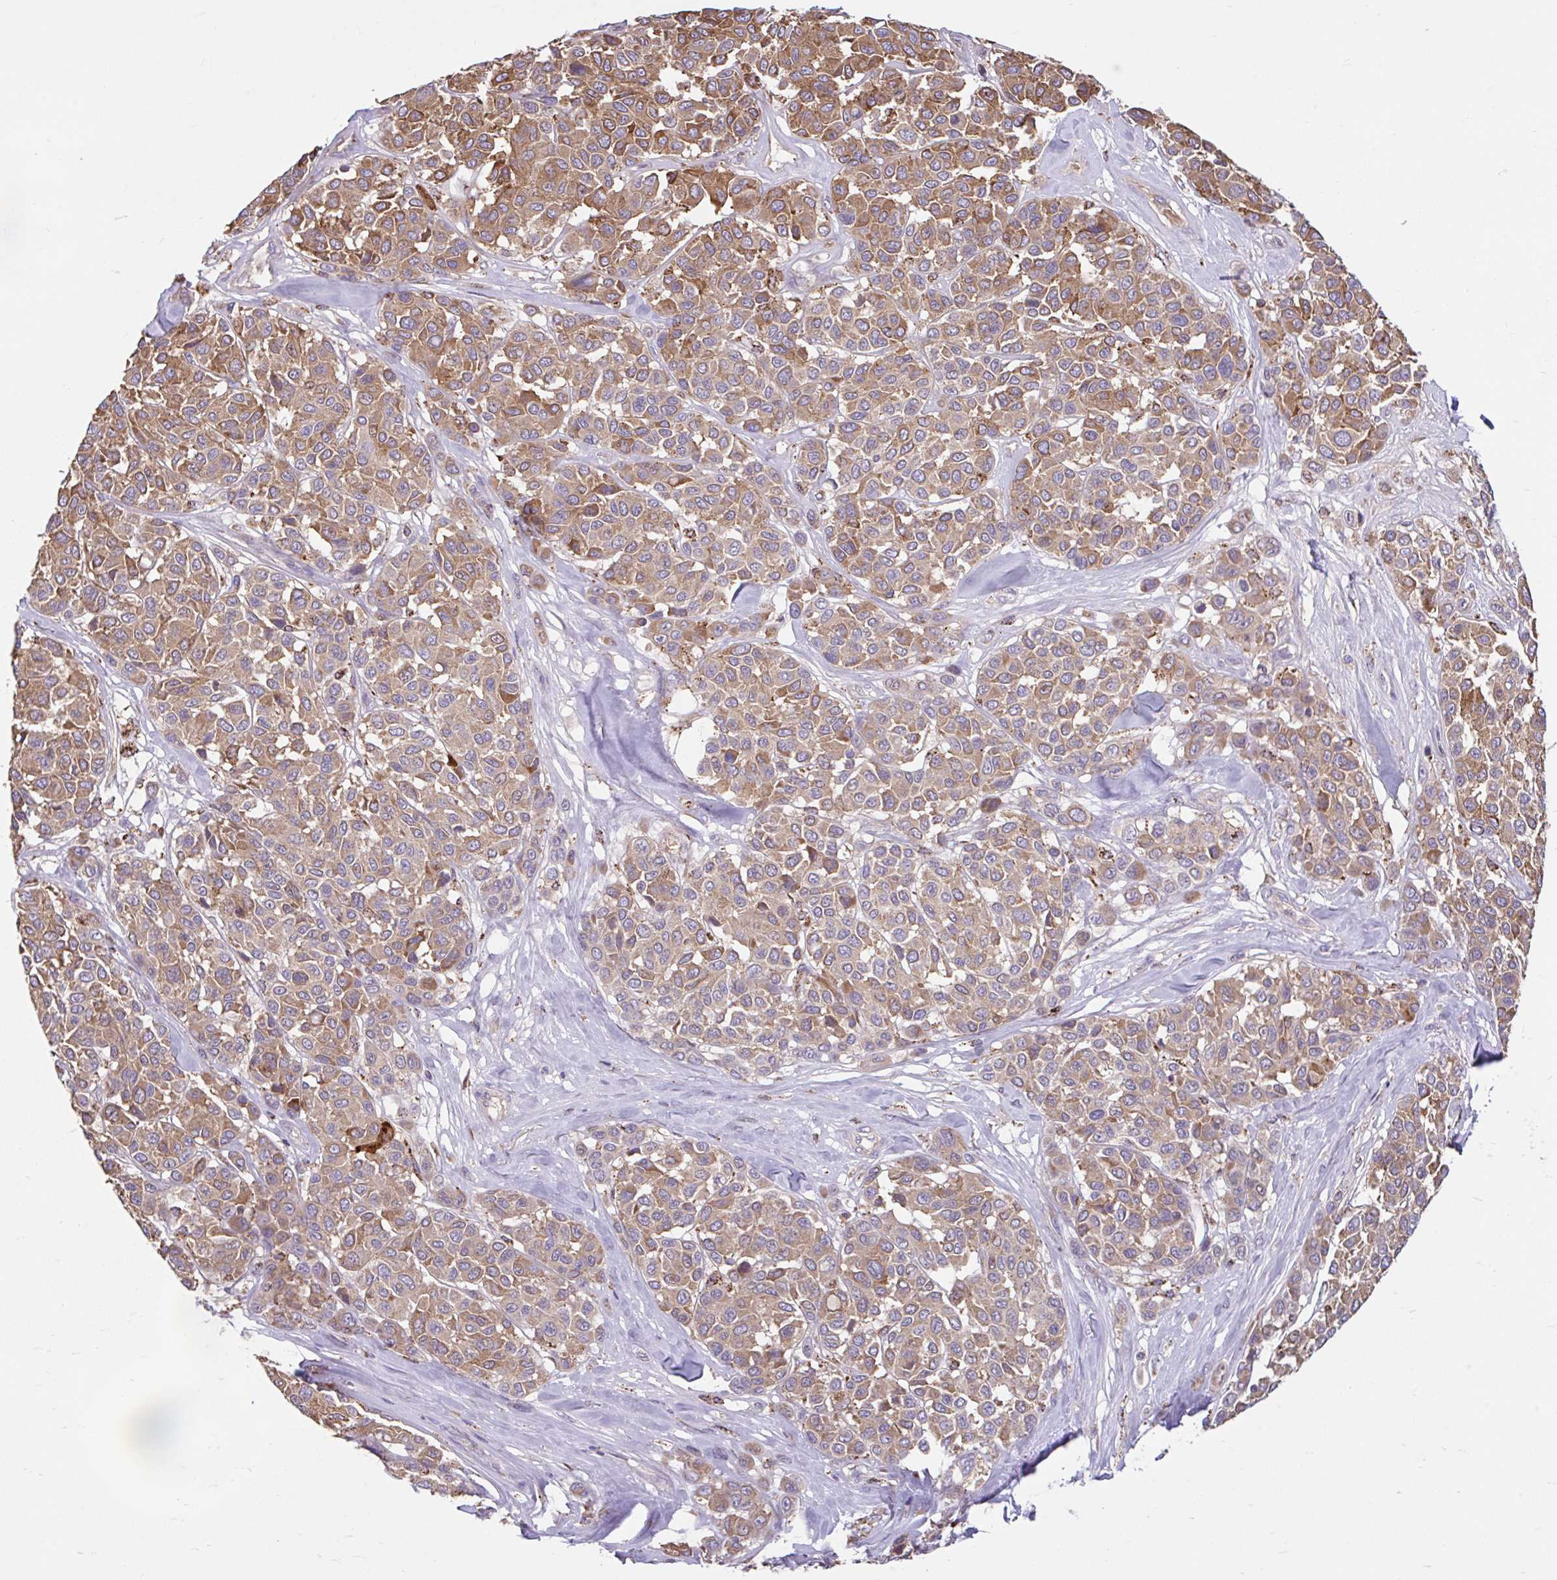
{"staining": {"intensity": "moderate", "quantity": ">75%", "location": "cytoplasmic/membranous"}, "tissue": "melanoma", "cell_type": "Tumor cells", "image_type": "cancer", "snomed": [{"axis": "morphology", "description": "Malignant melanoma, NOS"}, {"axis": "topography", "description": "Skin"}], "caption": "IHC micrograph of melanoma stained for a protein (brown), which shows medium levels of moderate cytoplasmic/membranous positivity in about >75% of tumor cells.", "gene": "RALBP1", "patient": {"sex": "female", "age": 66}}